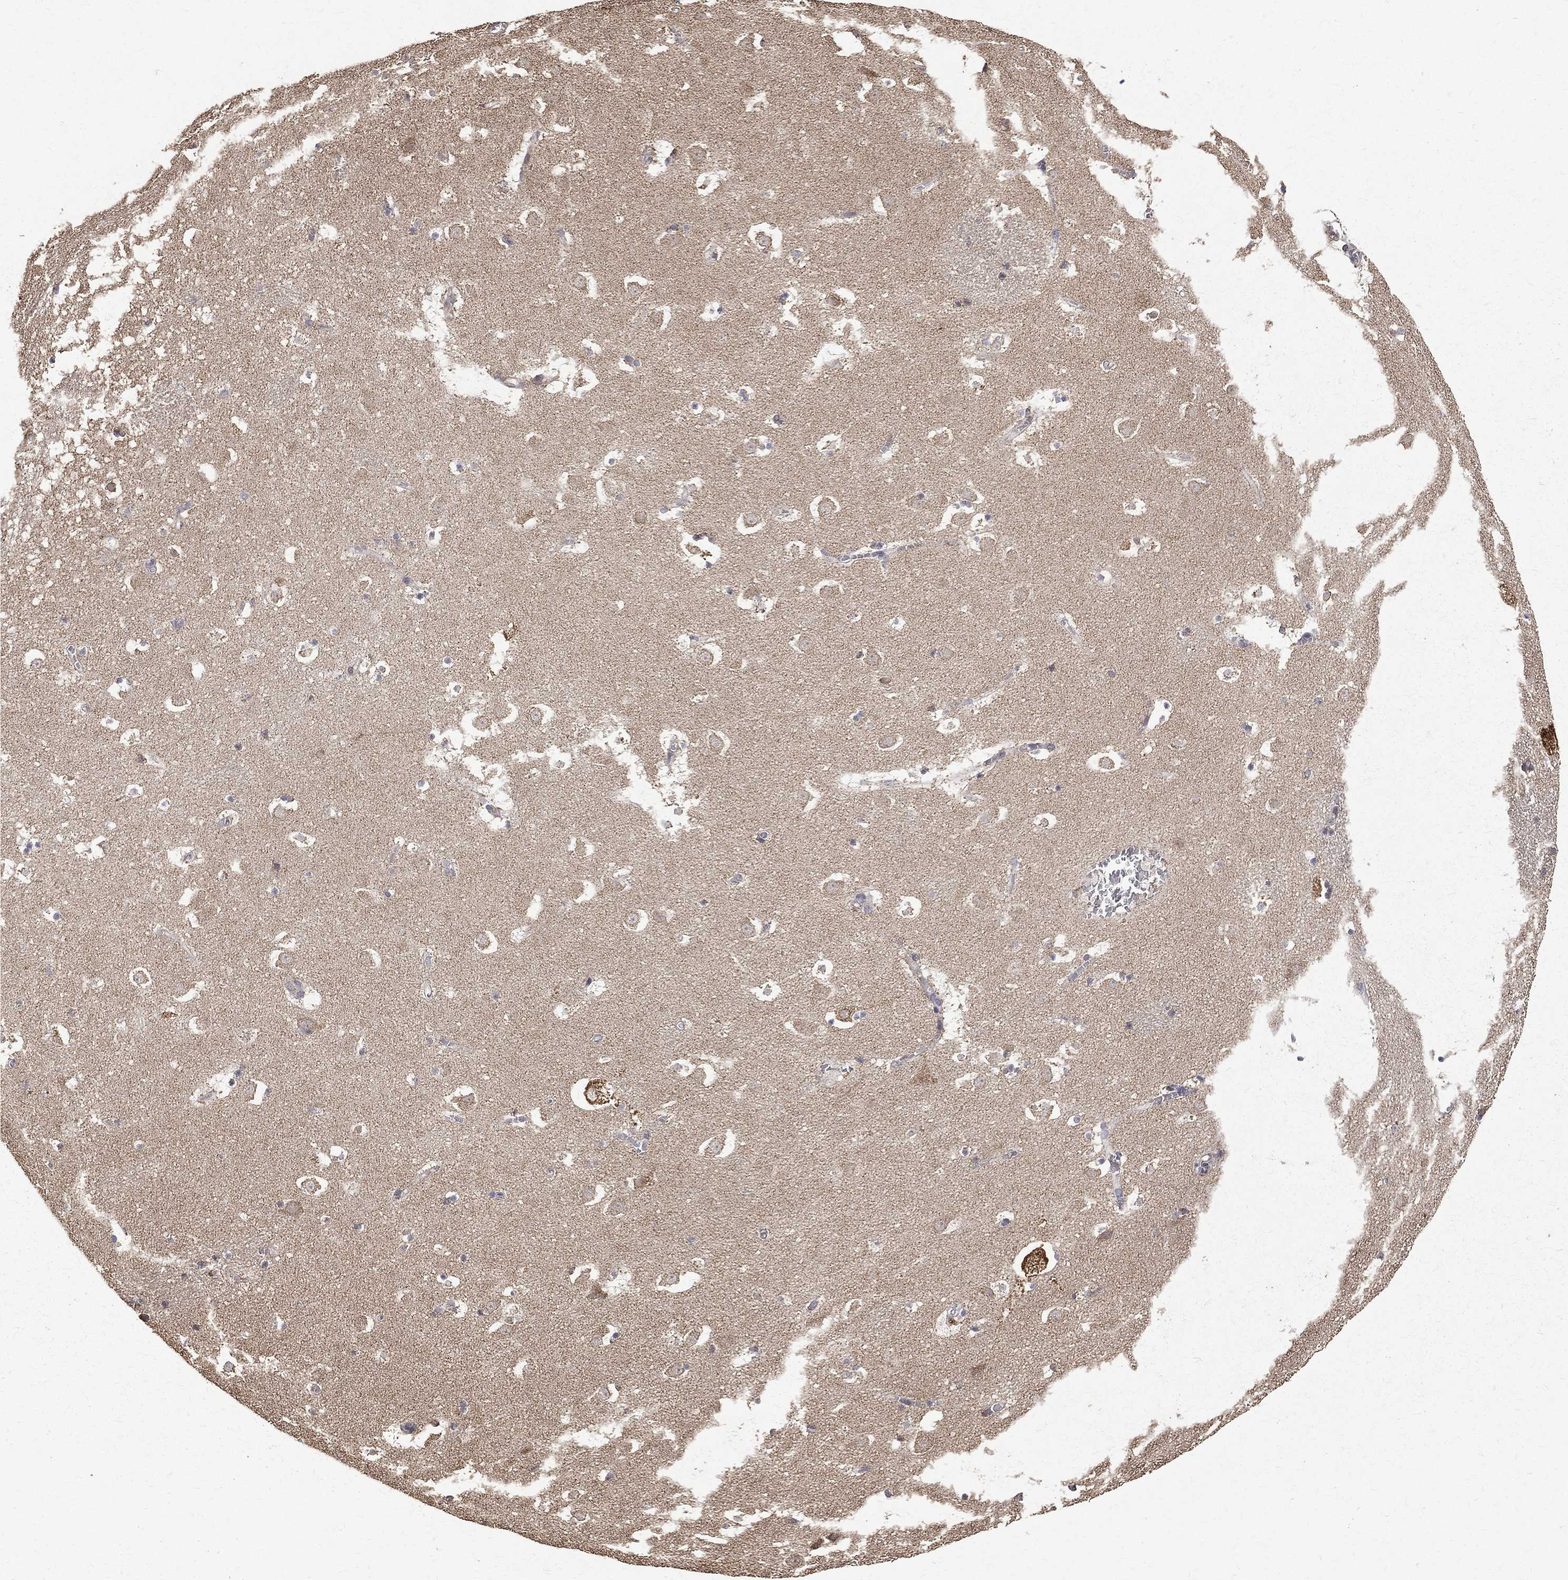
{"staining": {"intensity": "negative", "quantity": "none", "location": "none"}, "tissue": "caudate", "cell_type": "Glial cells", "image_type": "normal", "snomed": [{"axis": "morphology", "description": "Normal tissue, NOS"}, {"axis": "topography", "description": "Lateral ventricle wall"}], "caption": "Glial cells are negative for protein expression in unremarkable human caudate. (Immunohistochemistry (ihc), brightfield microscopy, high magnification).", "gene": "RPGR", "patient": {"sex": "female", "age": 42}}